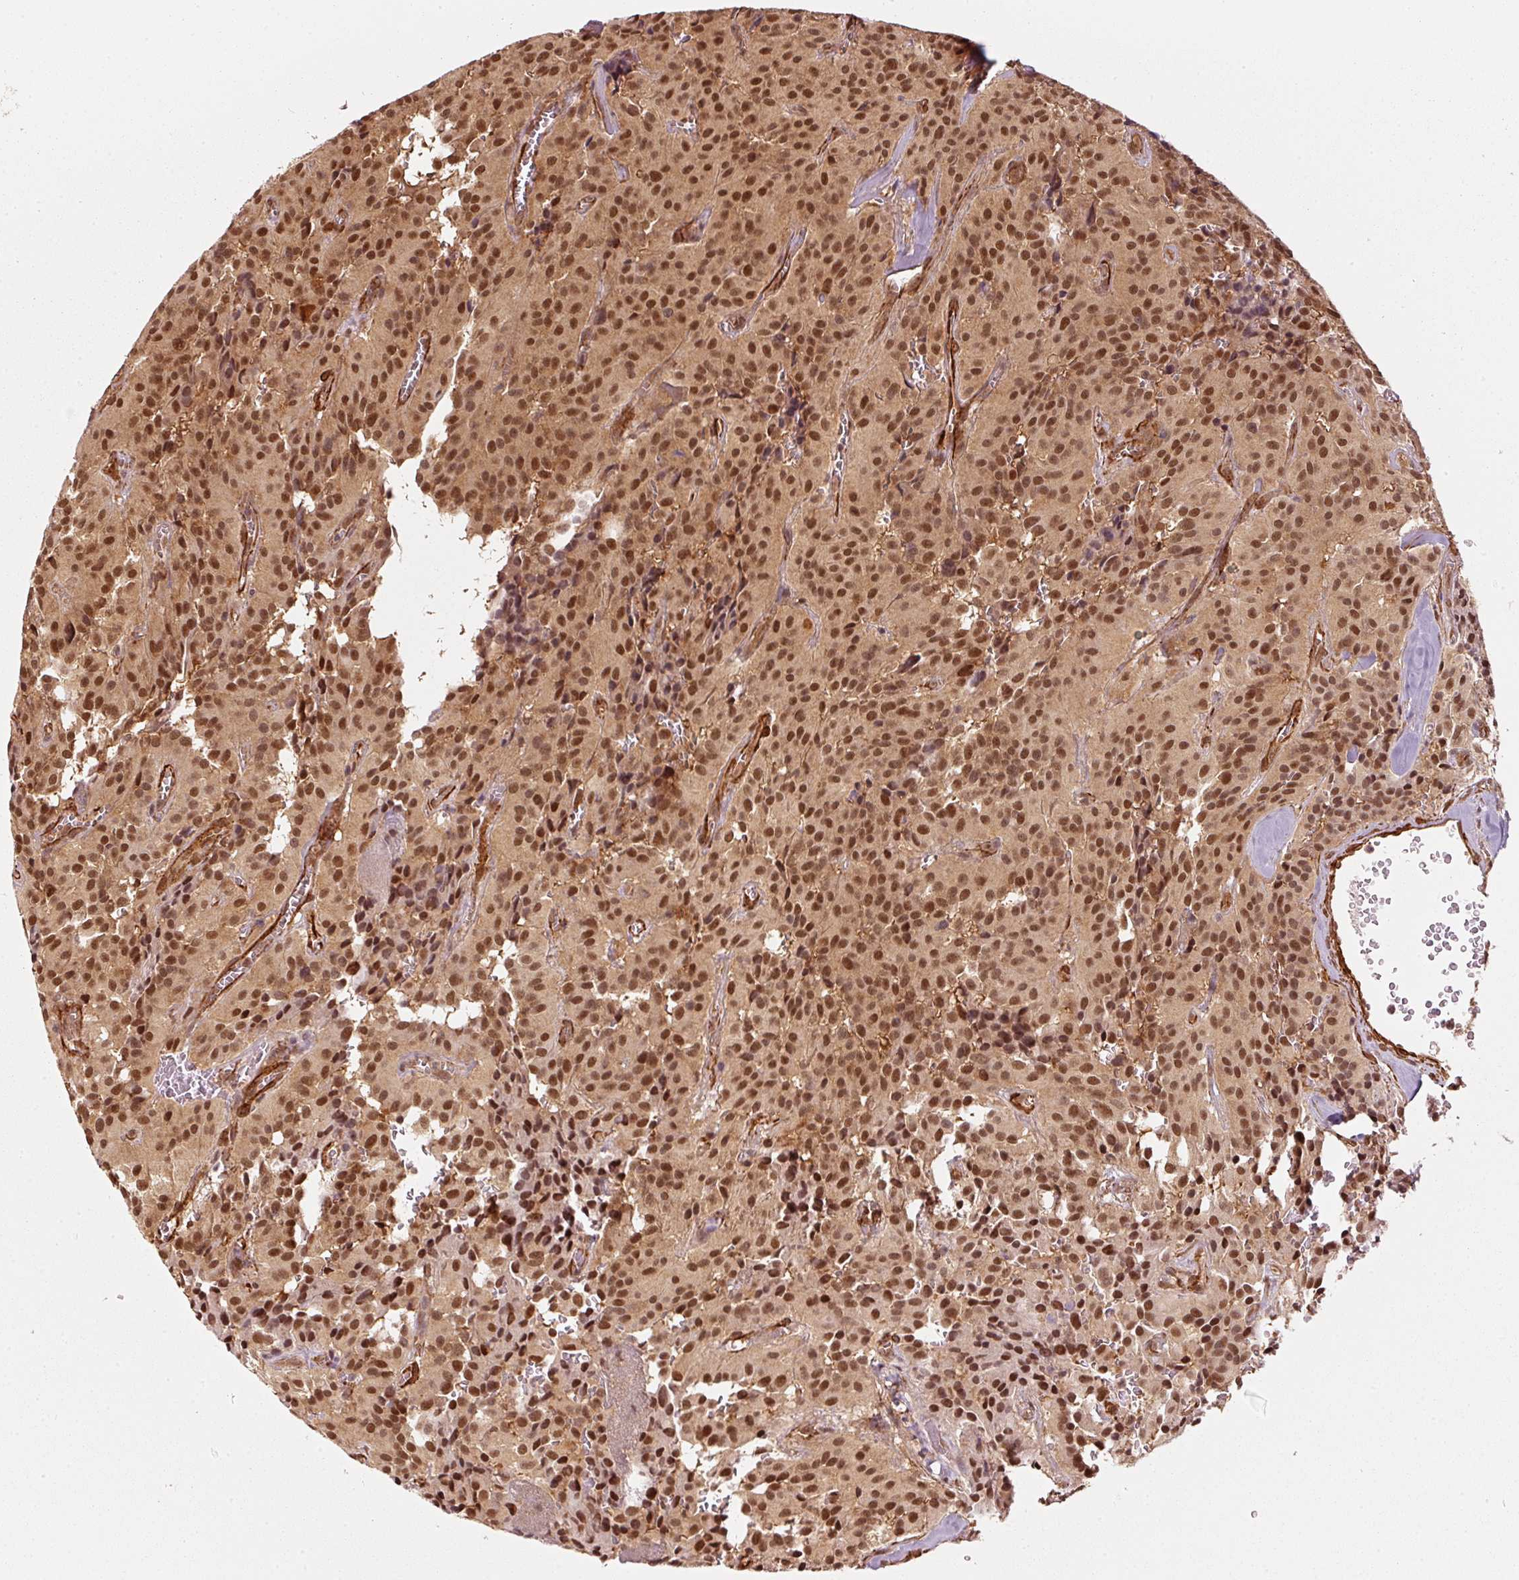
{"staining": {"intensity": "moderate", "quantity": ">75%", "location": "cytoplasmic/membranous,nuclear"}, "tissue": "glioma", "cell_type": "Tumor cells", "image_type": "cancer", "snomed": [{"axis": "morphology", "description": "Glioma, malignant, Low grade"}, {"axis": "topography", "description": "Brain"}], "caption": "Immunohistochemistry (IHC) staining of glioma, which displays medium levels of moderate cytoplasmic/membranous and nuclear positivity in approximately >75% of tumor cells indicating moderate cytoplasmic/membranous and nuclear protein staining. The staining was performed using DAB (brown) for protein detection and nuclei were counterstained in hematoxylin (blue).", "gene": "PSMD1", "patient": {"sex": "male", "age": 42}}